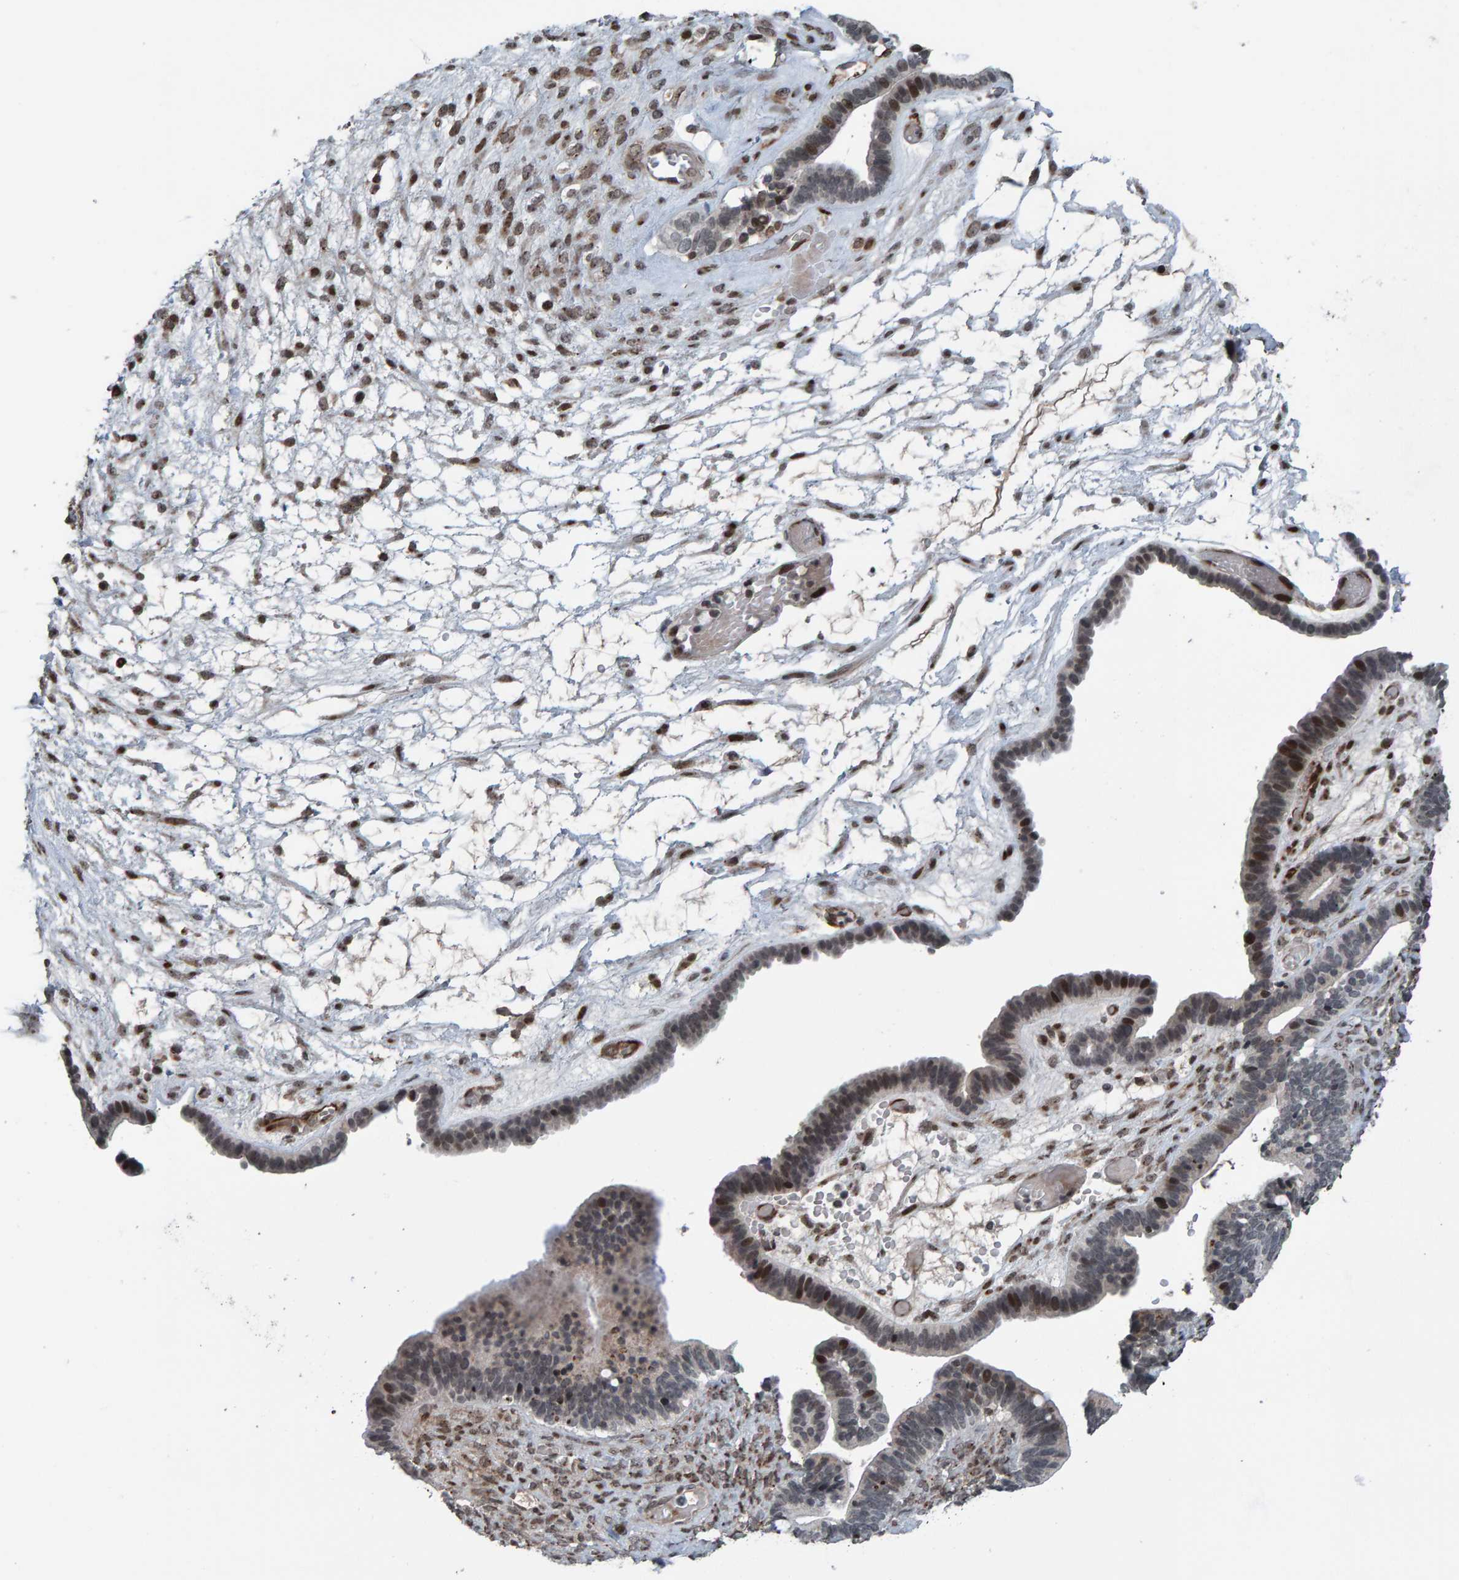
{"staining": {"intensity": "moderate", "quantity": "25%-75%", "location": "nuclear"}, "tissue": "ovarian cancer", "cell_type": "Tumor cells", "image_type": "cancer", "snomed": [{"axis": "morphology", "description": "Cystadenocarcinoma, serous, NOS"}, {"axis": "topography", "description": "Ovary"}], "caption": "Protein staining of ovarian serous cystadenocarcinoma tissue reveals moderate nuclear staining in approximately 25%-75% of tumor cells.", "gene": "ZNF366", "patient": {"sex": "female", "age": 56}}